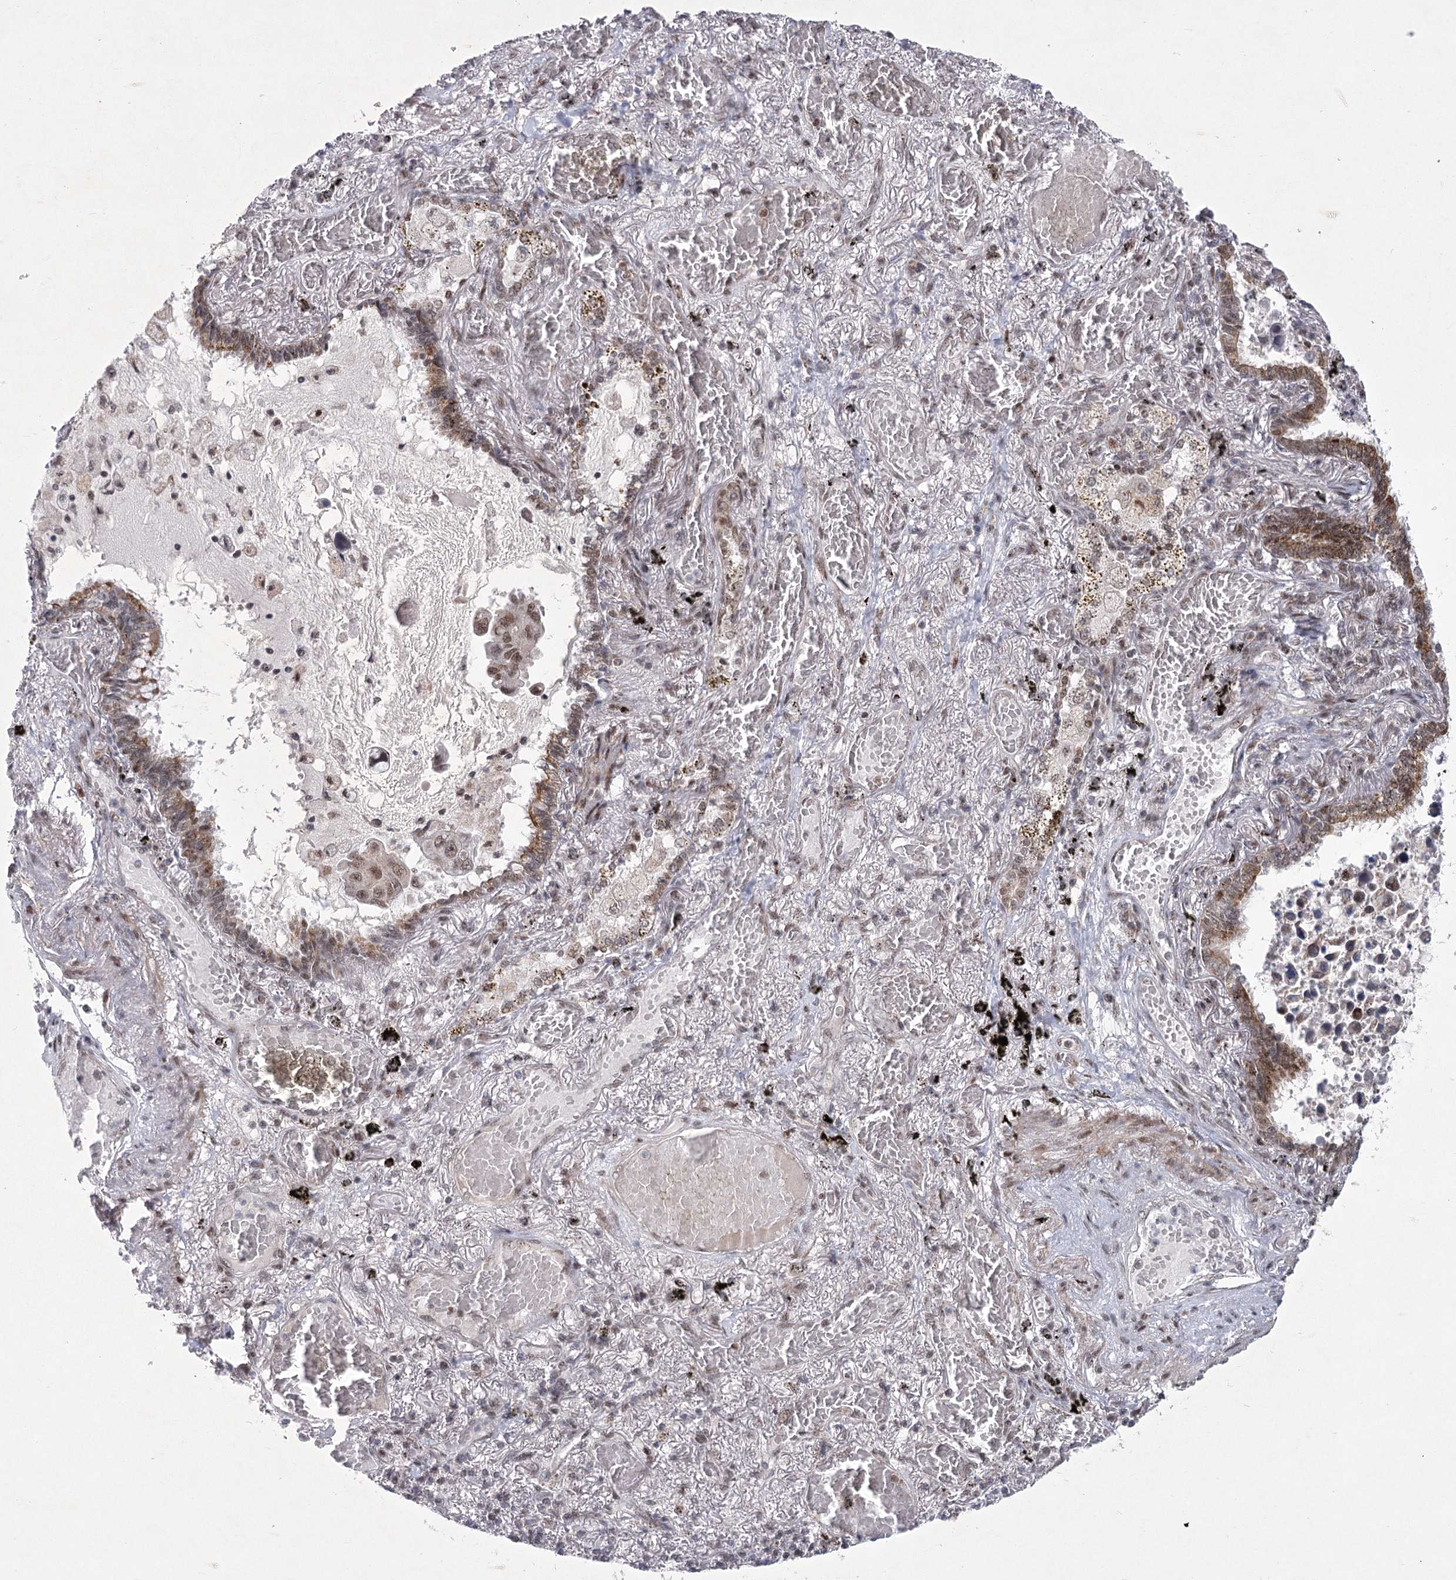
{"staining": {"intensity": "moderate", "quantity": ">75%", "location": "nuclear"}, "tissue": "lung cancer", "cell_type": "Tumor cells", "image_type": "cancer", "snomed": [{"axis": "morphology", "description": "Adenocarcinoma, NOS"}, {"axis": "topography", "description": "Lung"}], "caption": "A brown stain shows moderate nuclear positivity of a protein in adenocarcinoma (lung) tumor cells.", "gene": "CIB4", "patient": {"sex": "male", "age": 64}}